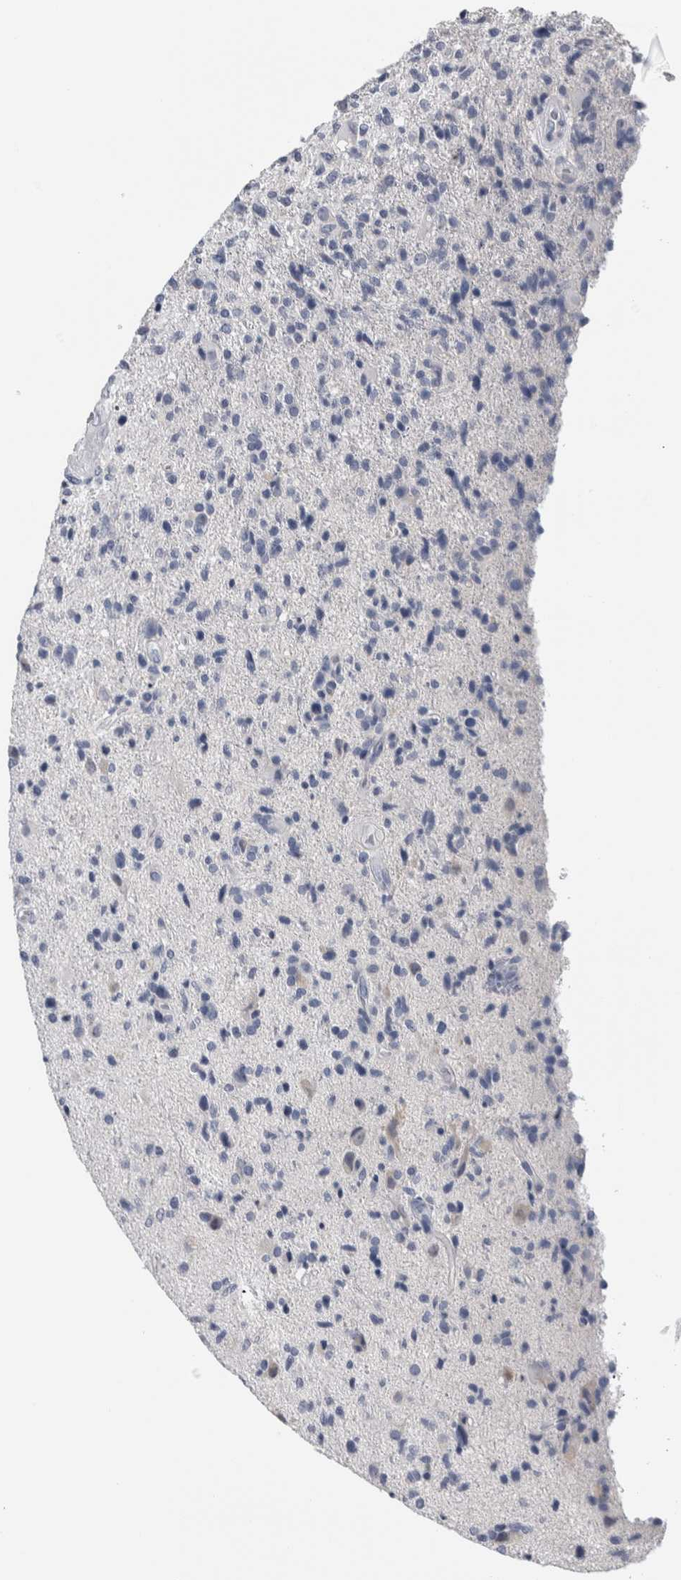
{"staining": {"intensity": "negative", "quantity": "none", "location": "none"}, "tissue": "glioma", "cell_type": "Tumor cells", "image_type": "cancer", "snomed": [{"axis": "morphology", "description": "Glioma, malignant, High grade"}, {"axis": "topography", "description": "Brain"}], "caption": "Immunohistochemical staining of human malignant glioma (high-grade) exhibits no significant positivity in tumor cells.", "gene": "CDH17", "patient": {"sex": "male", "age": 72}}